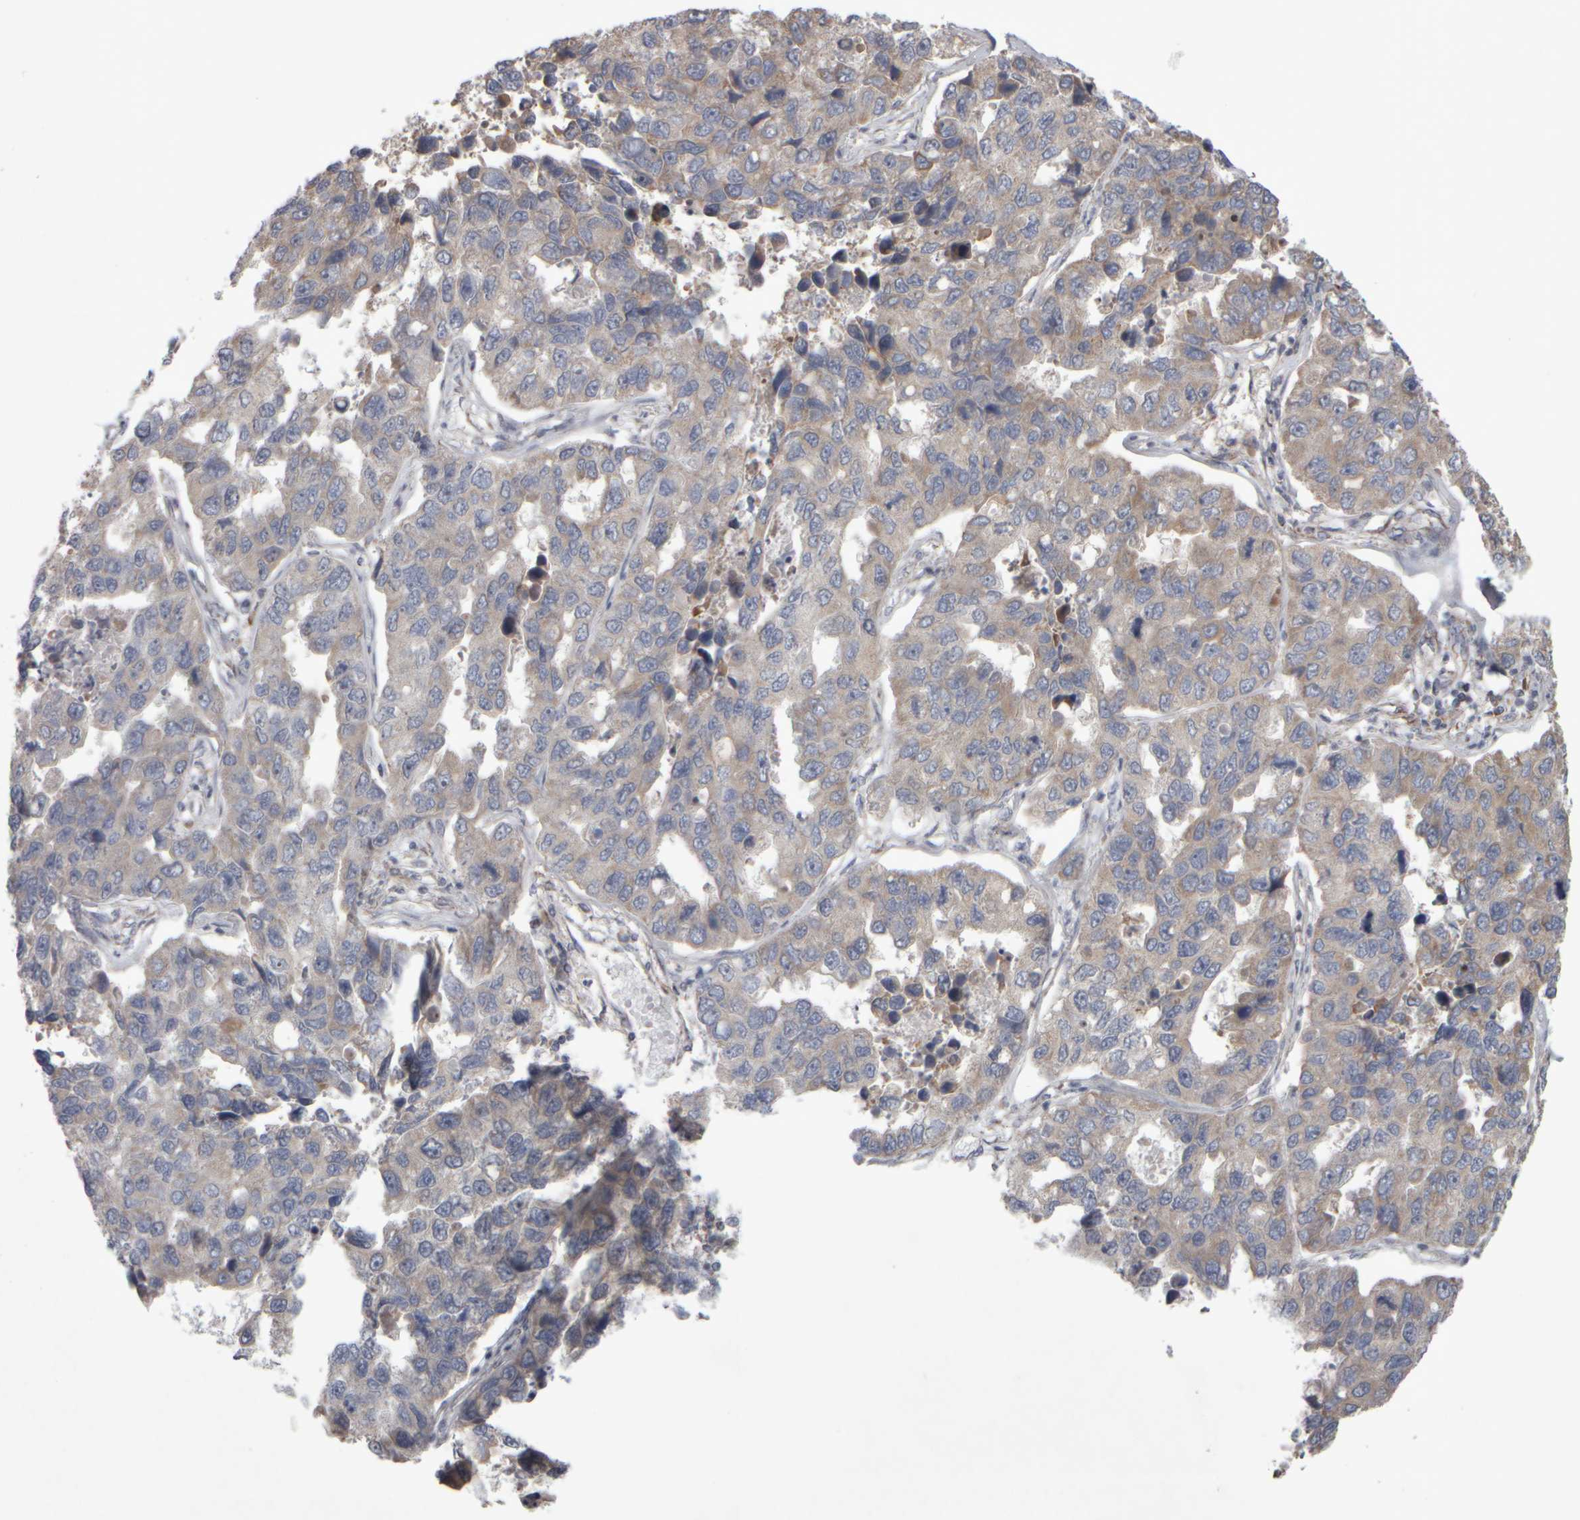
{"staining": {"intensity": "weak", "quantity": "25%-75%", "location": "cytoplasmic/membranous"}, "tissue": "lung cancer", "cell_type": "Tumor cells", "image_type": "cancer", "snomed": [{"axis": "morphology", "description": "Adenocarcinoma, NOS"}, {"axis": "topography", "description": "Lung"}], "caption": "Adenocarcinoma (lung) tissue demonstrates weak cytoplasmic/membranous positivity in about 25%-75% of tumor cells", "gene": "SCO1", "patient": {"sex": "male", "age": 64}}